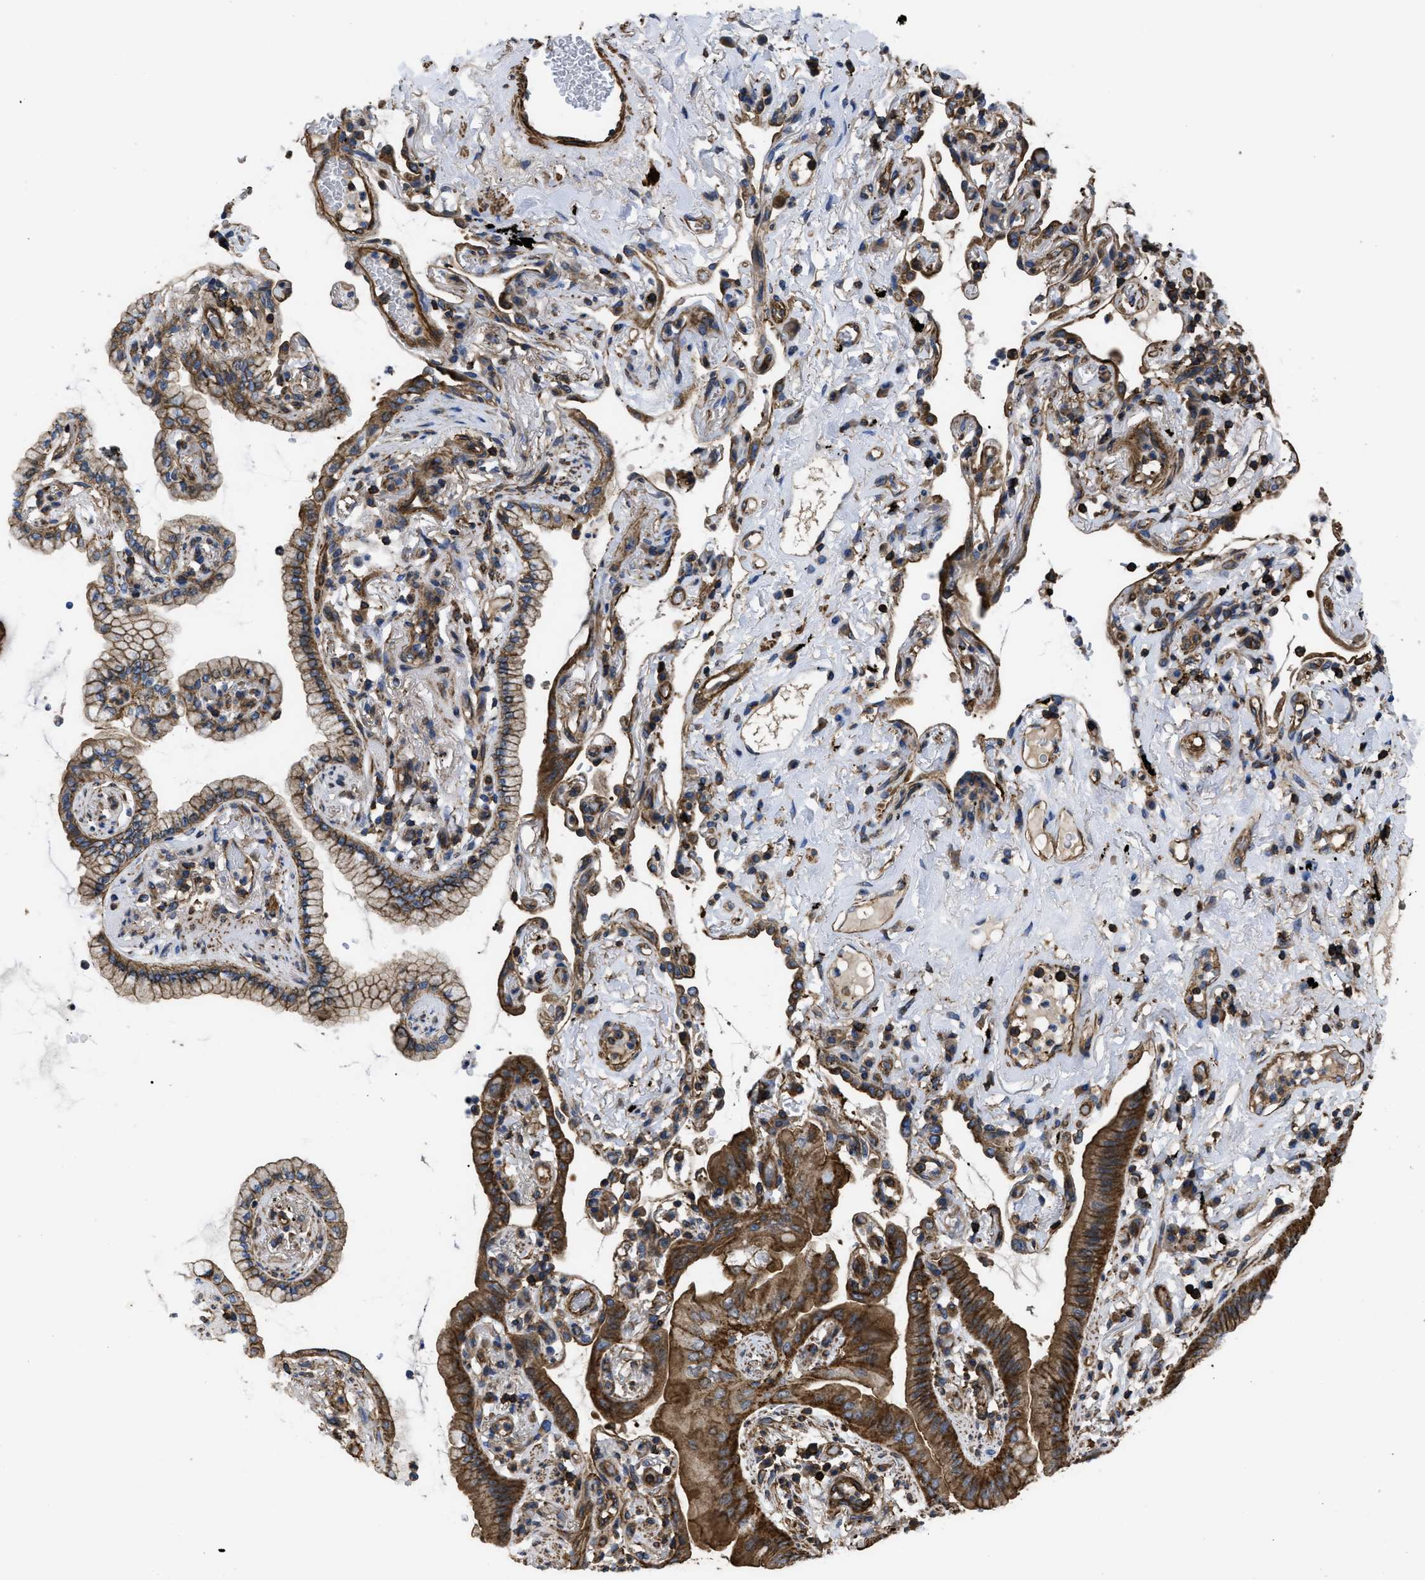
{"staining": {"intensity": "moderate", "quantity": ">75%", "location": "cytoplasmic/membranous"}, "tissue": "lung cancer", "cell_type": "Tumor cells", "image_type": "cancer", "snomed": [{"axis": "morphology", "description": "Normal tissue, NOS"}, {"axis": "morphology", "description": "Adenocarcinoma, NOS"}, {"axis": "topography", "description": "Bronchus"}, {"axis": "topography", "description": "Lung"}], "caption": "Lung cancer (adenocarcinoma) stained with DAB (3,3'-diaminobenzidine) IHC reveals medium levels of moderate cytoplasmic/membranous staining in approximately >75% of tumor cells.", "gene": "SCUBE2", "patient": {"sex": "female", "age": 70}}